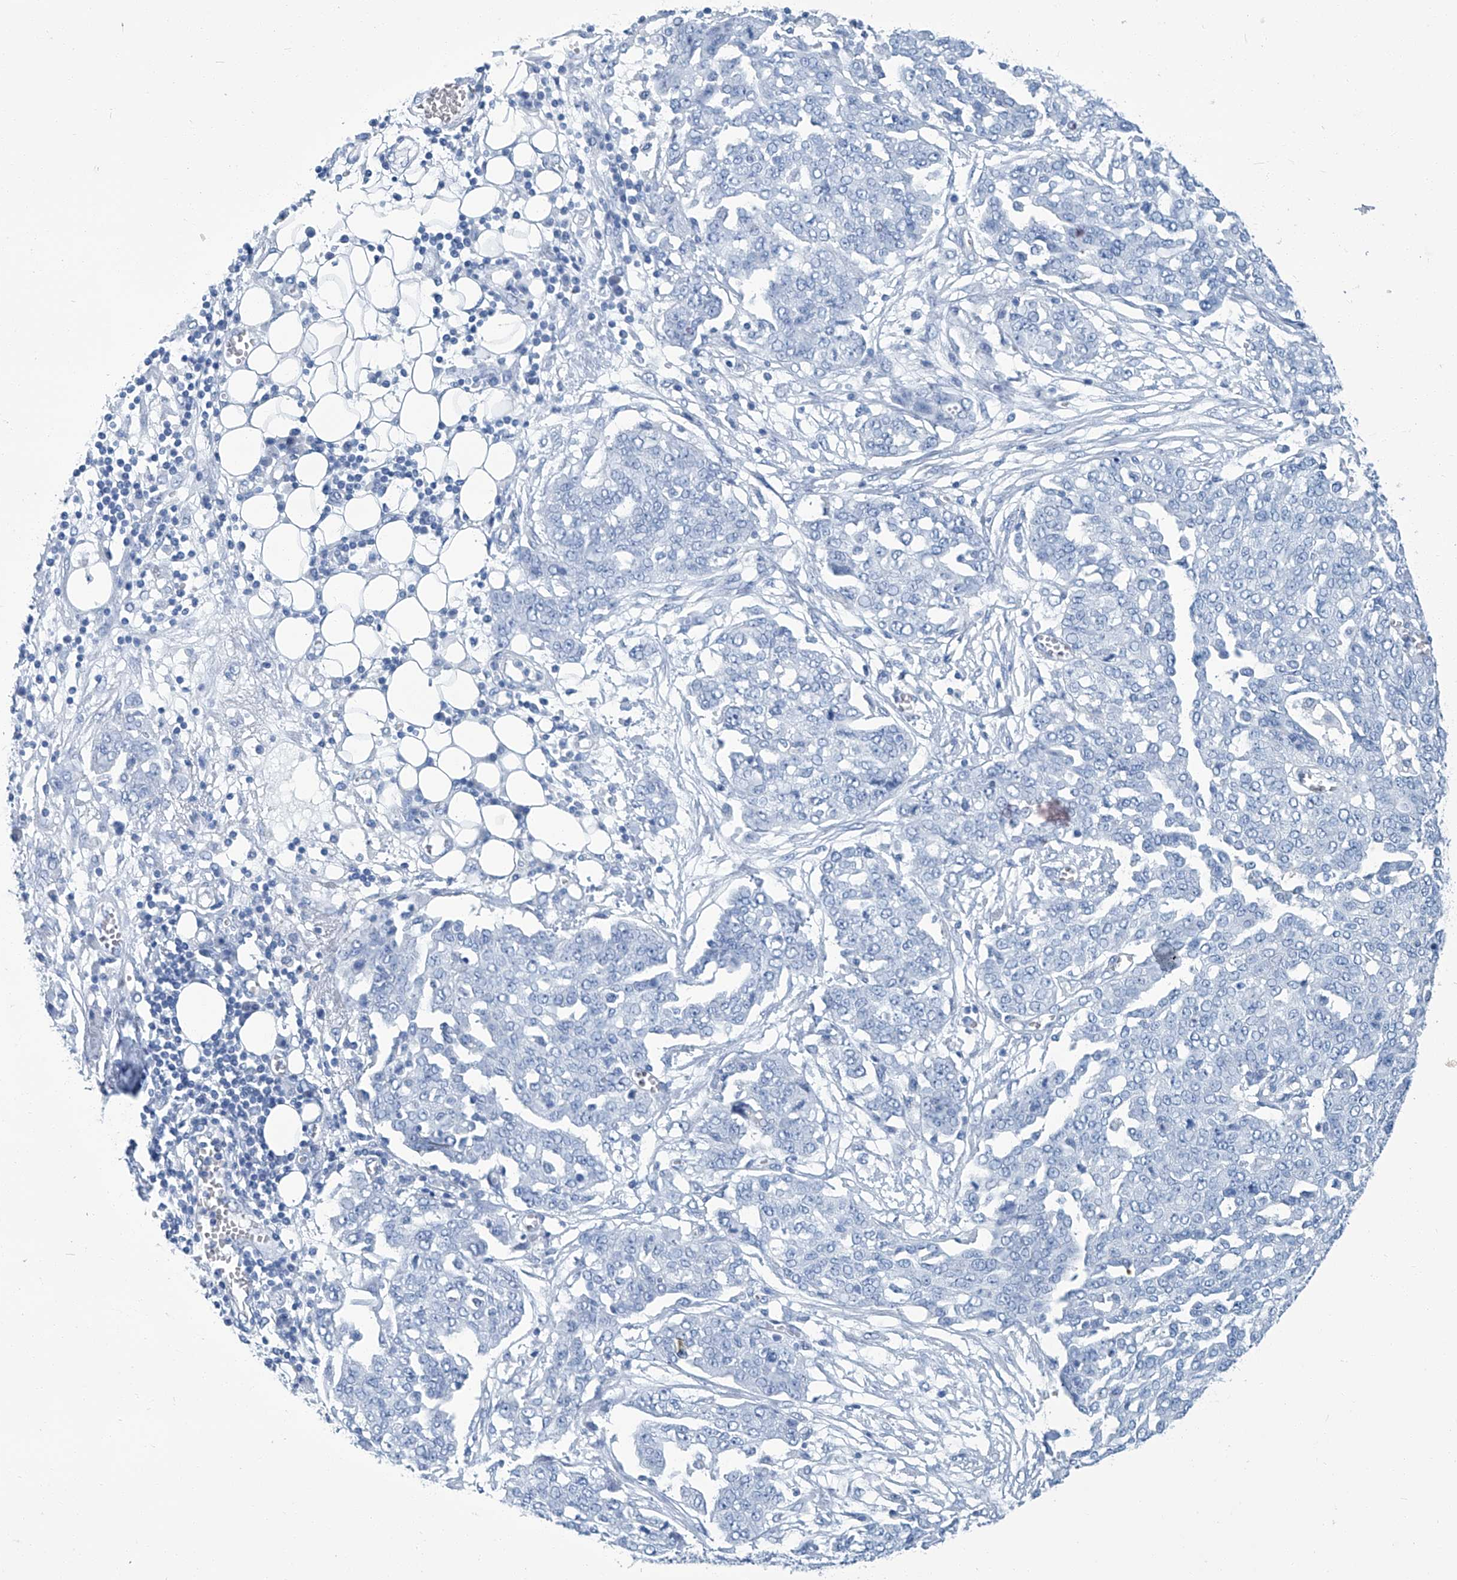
{"staining": {"intensity": "negative", "quantity": "none", "location": "none"}, "tissue": "ovarian cancer", "cell_type": "Tumor cells", "image_type": "cancer", "snomed": [{"axis": "morphology", "description": "Cystadenocarcinoma, serous, NOS"}, {"axis": "topography", "description": "Soft tissue"}, {"axis": "topography", "description": "Ovary"}], "caption": "Tumor cells show no significant protein positivity in ovarian cancer.", "gene": "PFKL", "patient": {"sex": "female", "age": 57}}